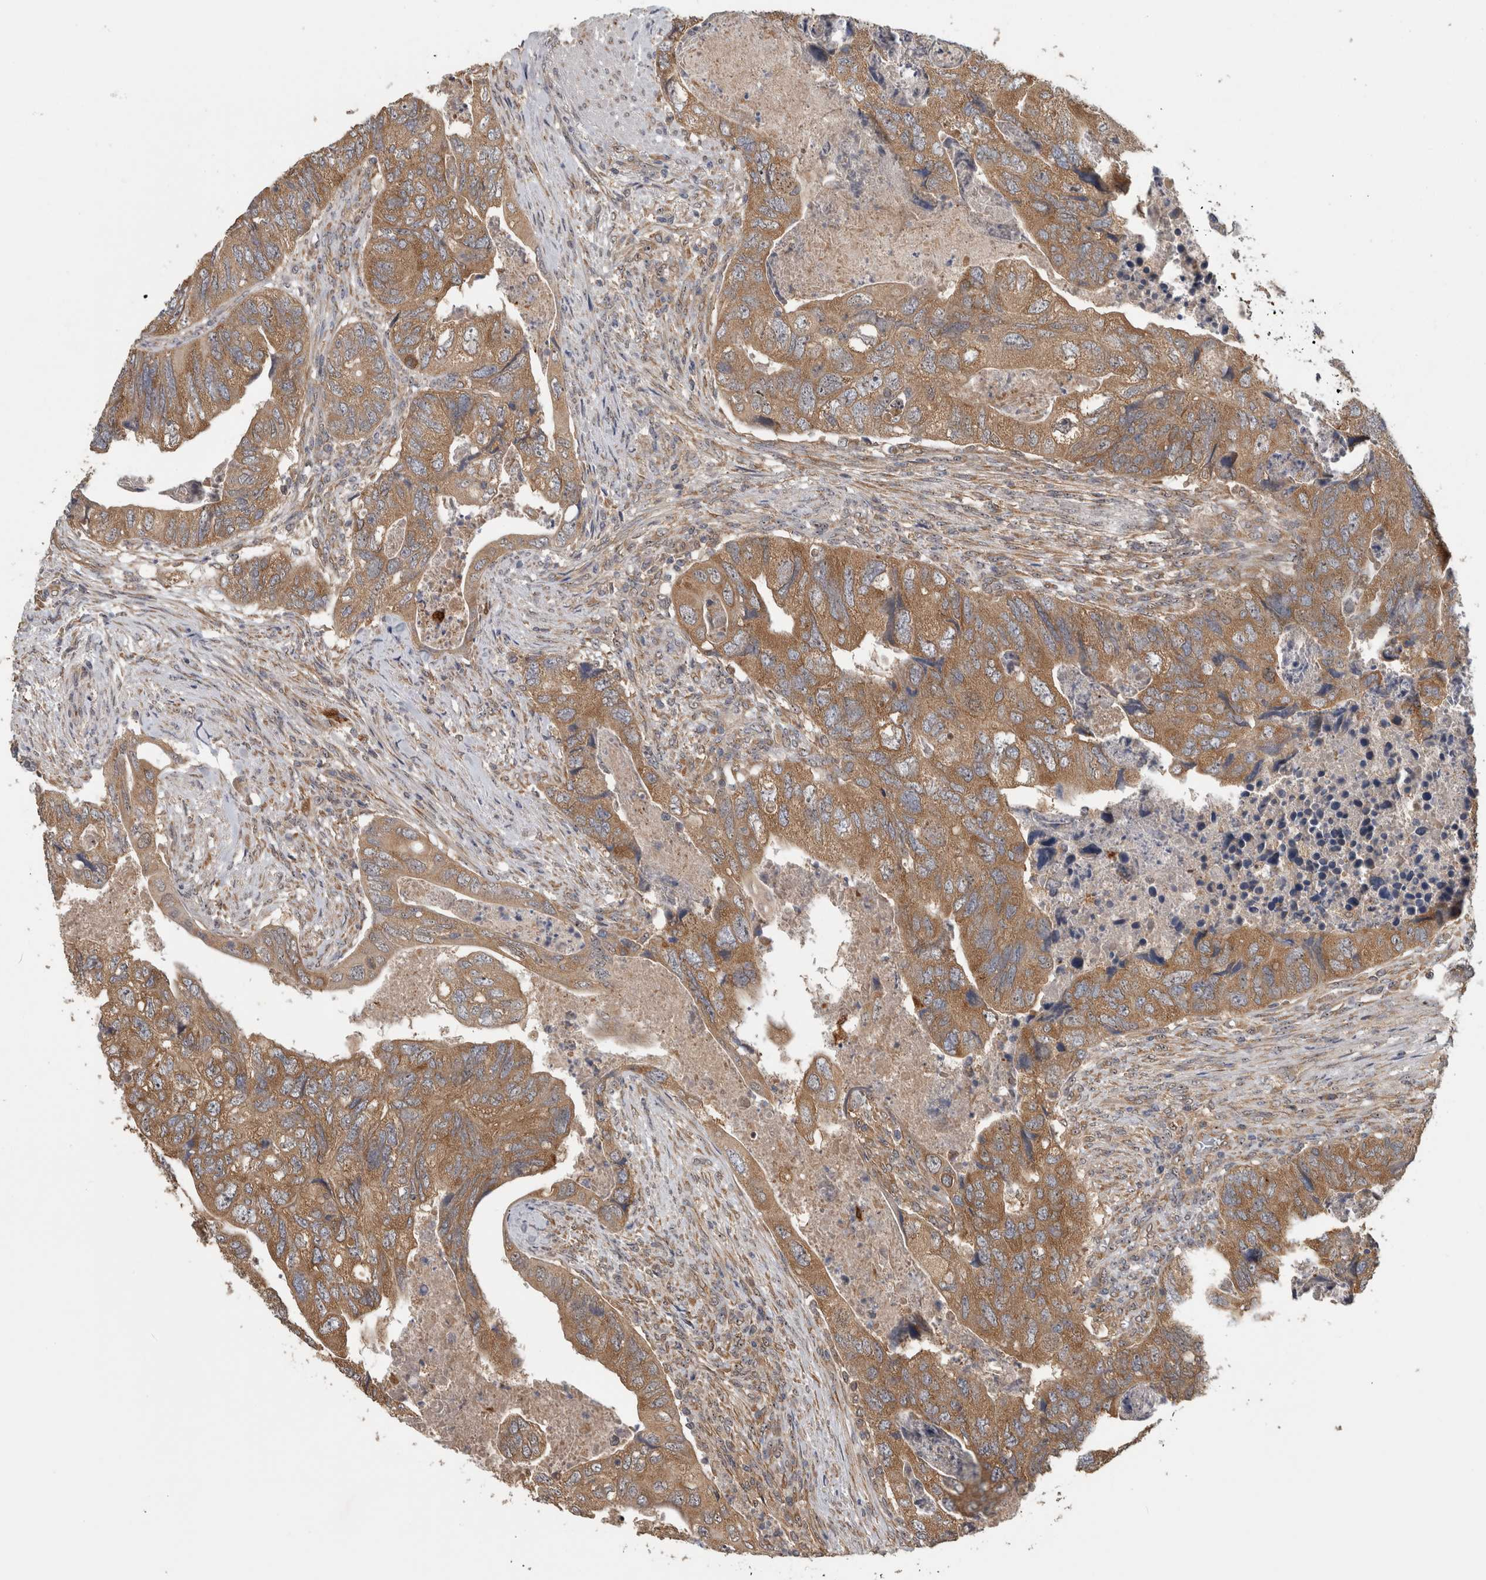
{"staining": {"intensity": "moderate", "quantity": ">75%", "location": "cytoplasmic/membranous"}, "tissue": "colorectal cancer", "cell_type": "Tumor cells", "image_type": "cancer", "snomed": [{"axis": "morphology", "description": "Adenocarcinoma, NOS"}, {"axis": "topography", "description": "Rectum"}], "caption": "Approximately >75% of tumor cells in colorectal adenocarcinoma display moderate cytoplasmic/membranous protein positivity as visualized by brown immunohistochemical staining.", "gene": "ATXN2", "patient": {"sex": "male", "age": 63}}